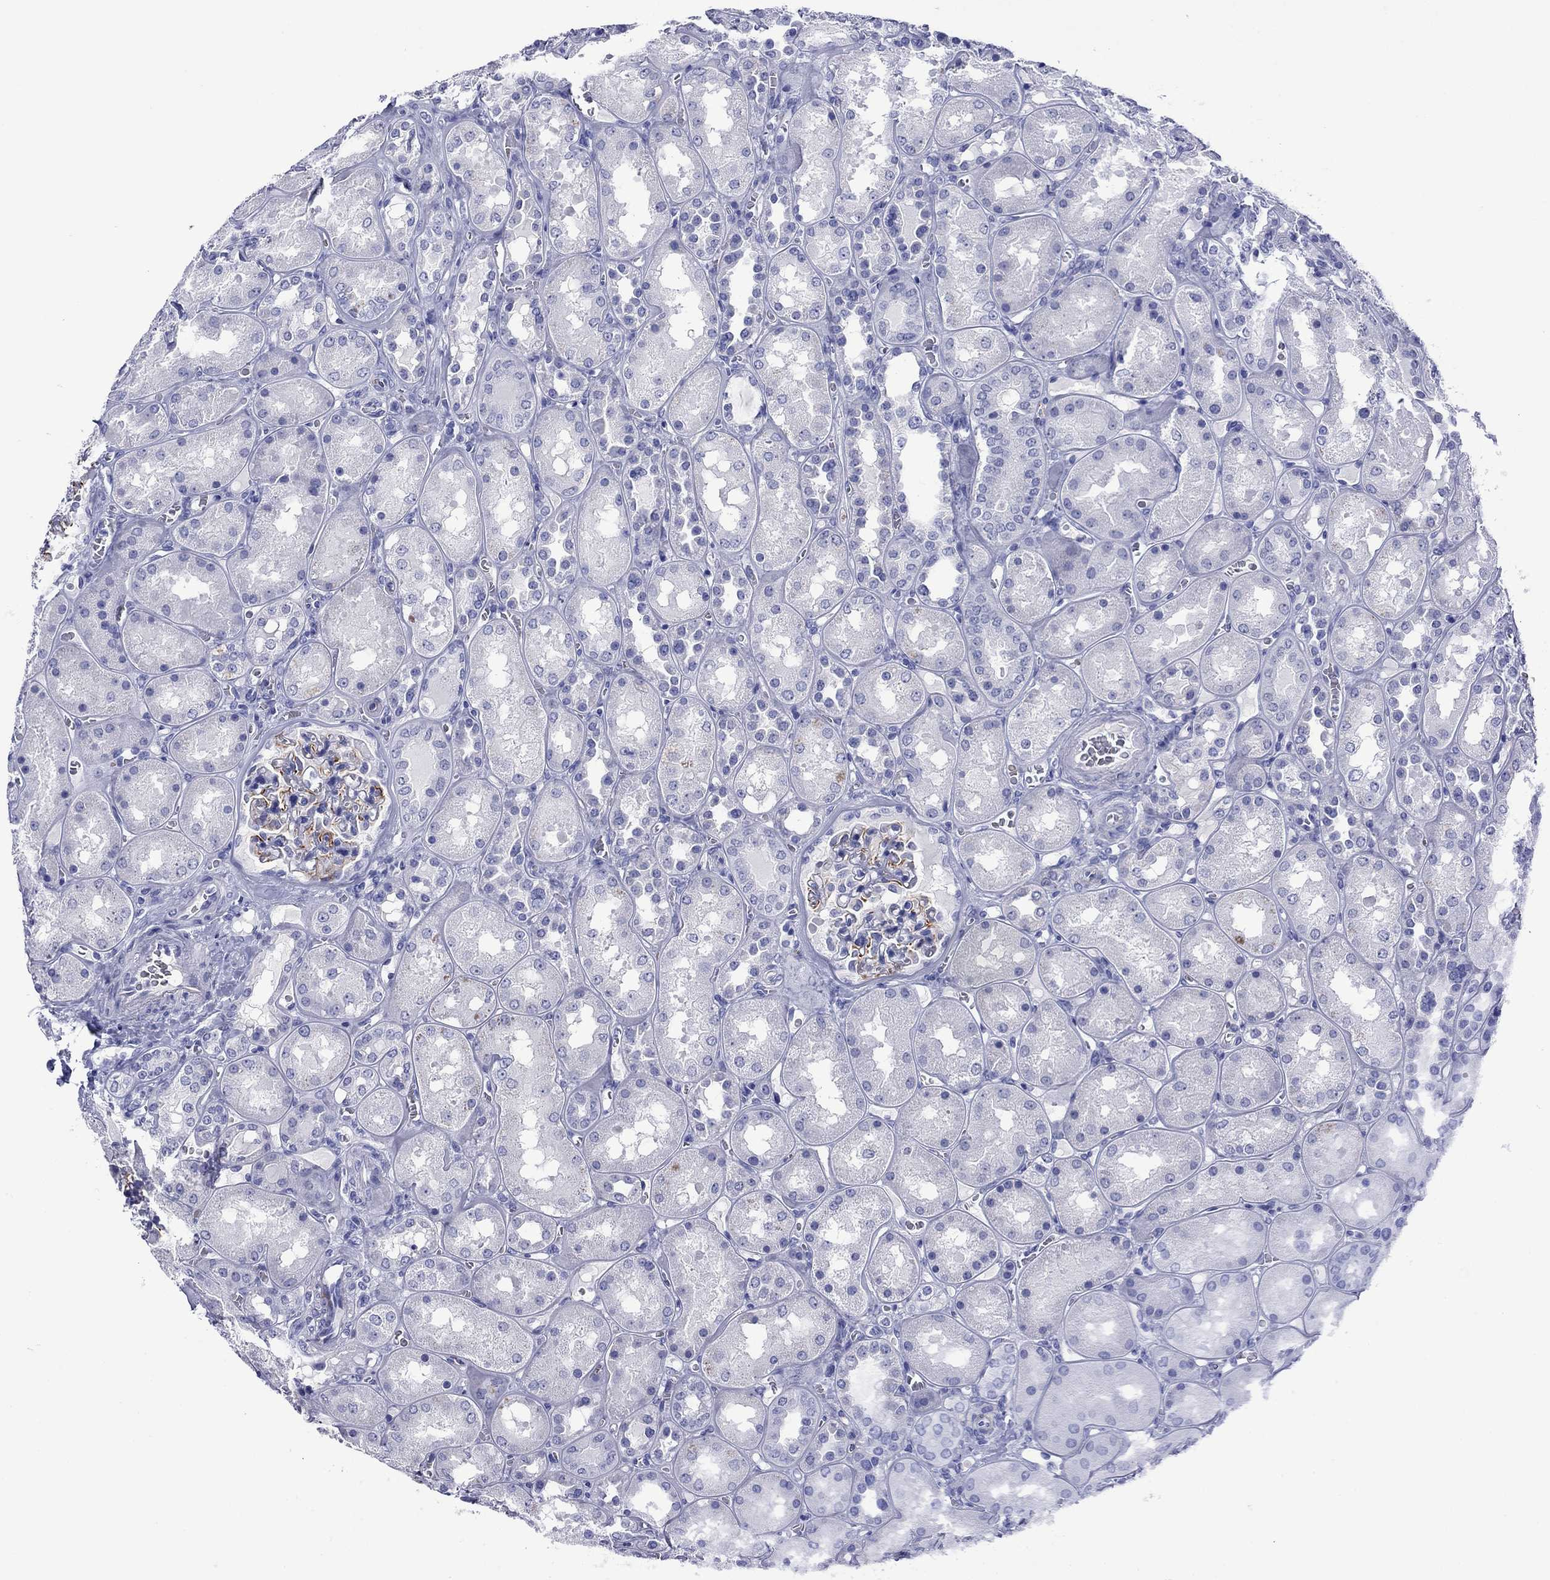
{"staining": {"intensity": "strong", "quantity": "25%-75%", "location": "cytoplasmic/membranous"}, "tissue": "kidney", "cell_type": "Cells in glomeruli", "image_type": "normal", "snomed": [{"axis": "morphology", "description": "Normal tissue, NOS"}, {"axis": "topography", "description": "Kidney"}], "caption": "Protein expression analysis of unremarkable kidney reveals strong cytoplasmic/membranous positivity in approximately 25%-75% of cells in glomeruli. (DAB (3,3'-diaminobenzidine) = brown stain, brightfield microscopy at high magnification).", "gene": "ROM1", "patient": {"sex": "male", "age": 73}}